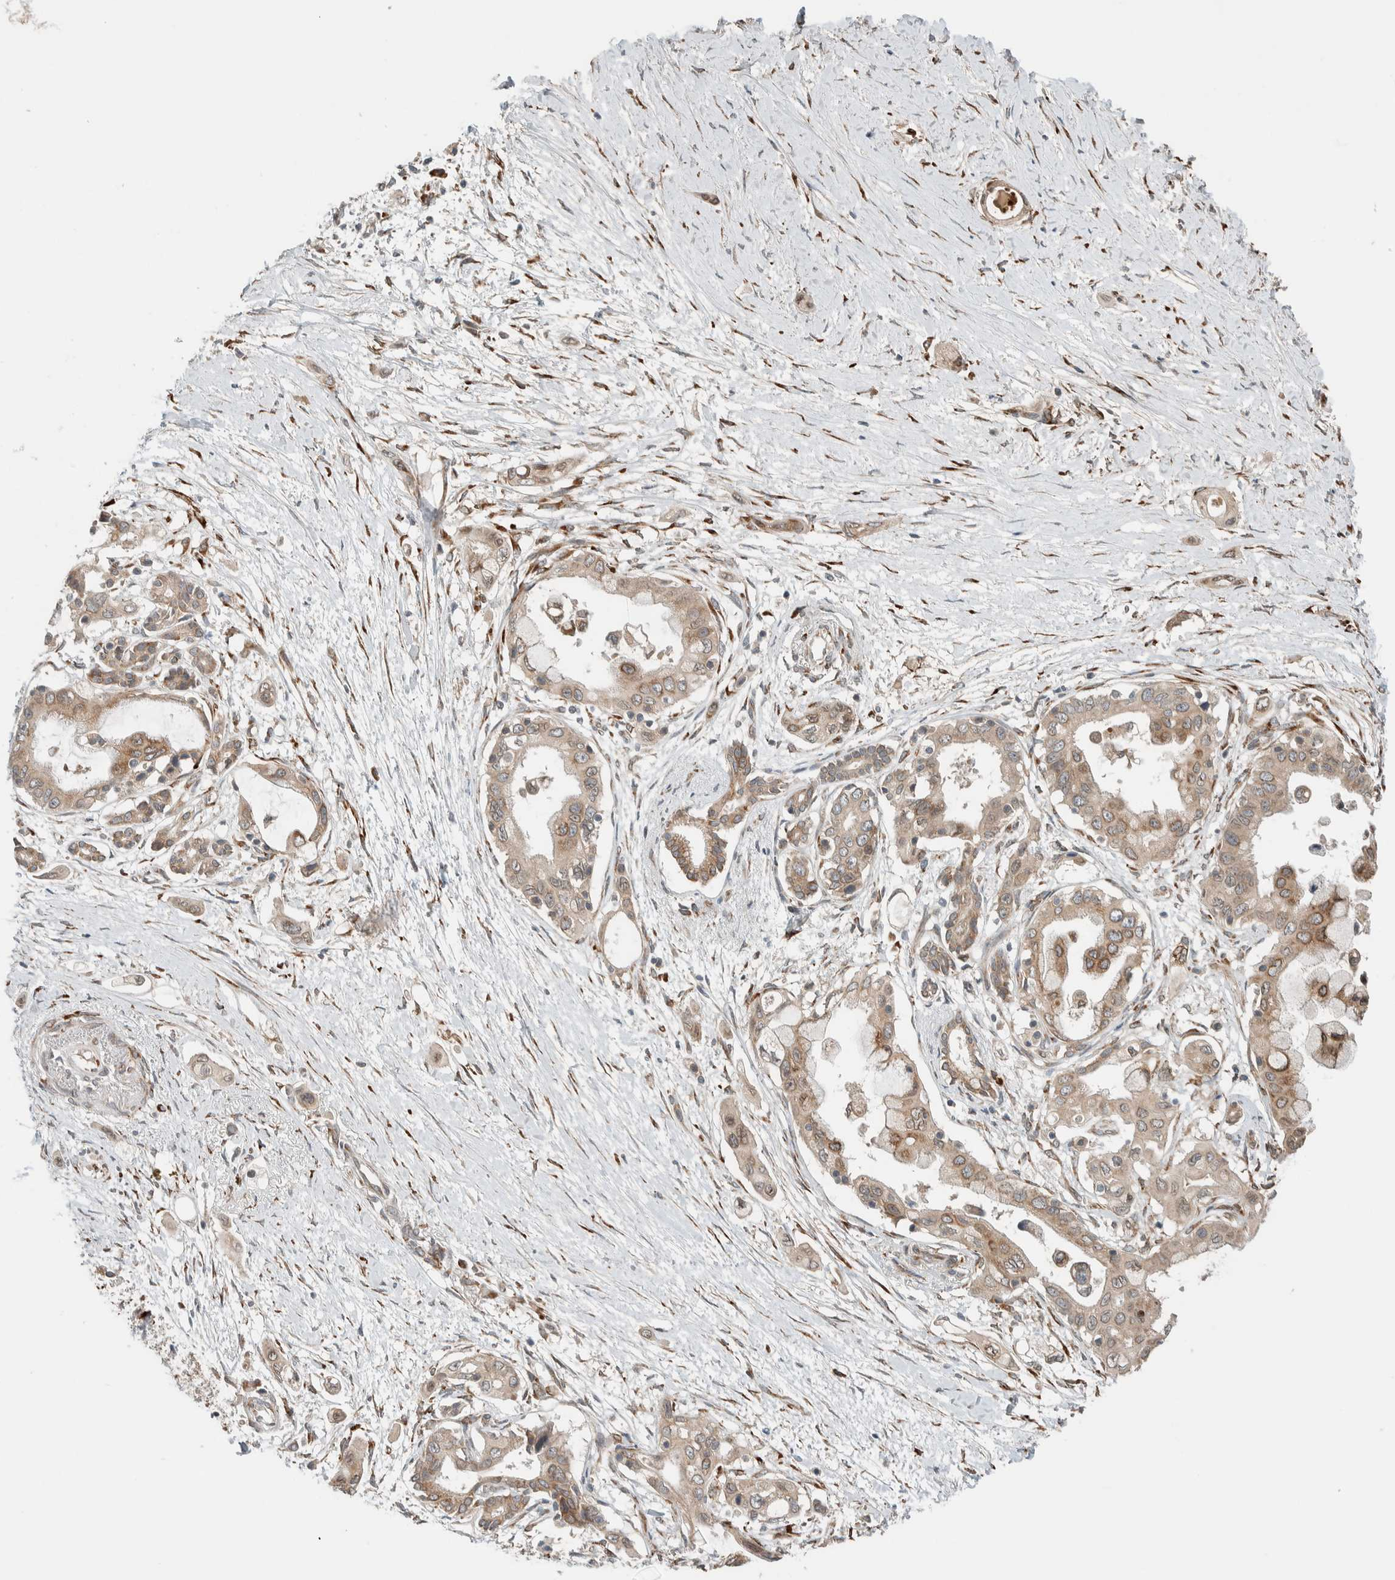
{"staining": {"intensity": "weak", "quantity": ">75%", "location": "cytoplasmic/membranous"}, "tissue": "pancreatic cancer", "cell_type": "Tumor cells", "image_type": "cancer", "snomed": [{"axis": "morphology", "description": "Adenocarcinoma, NOS"}, {"axis": "topography", "description": "Pancreas"}], "caption": "Protein staining by immunohistochemistry (IHC) displays weak cytoplasmic/membranous staining in approximately >75% of tumor cells in adenocarcinoma (pancreatic).", "gene": "CTBP2", "patient": {"sex": "male", "age": 59}}